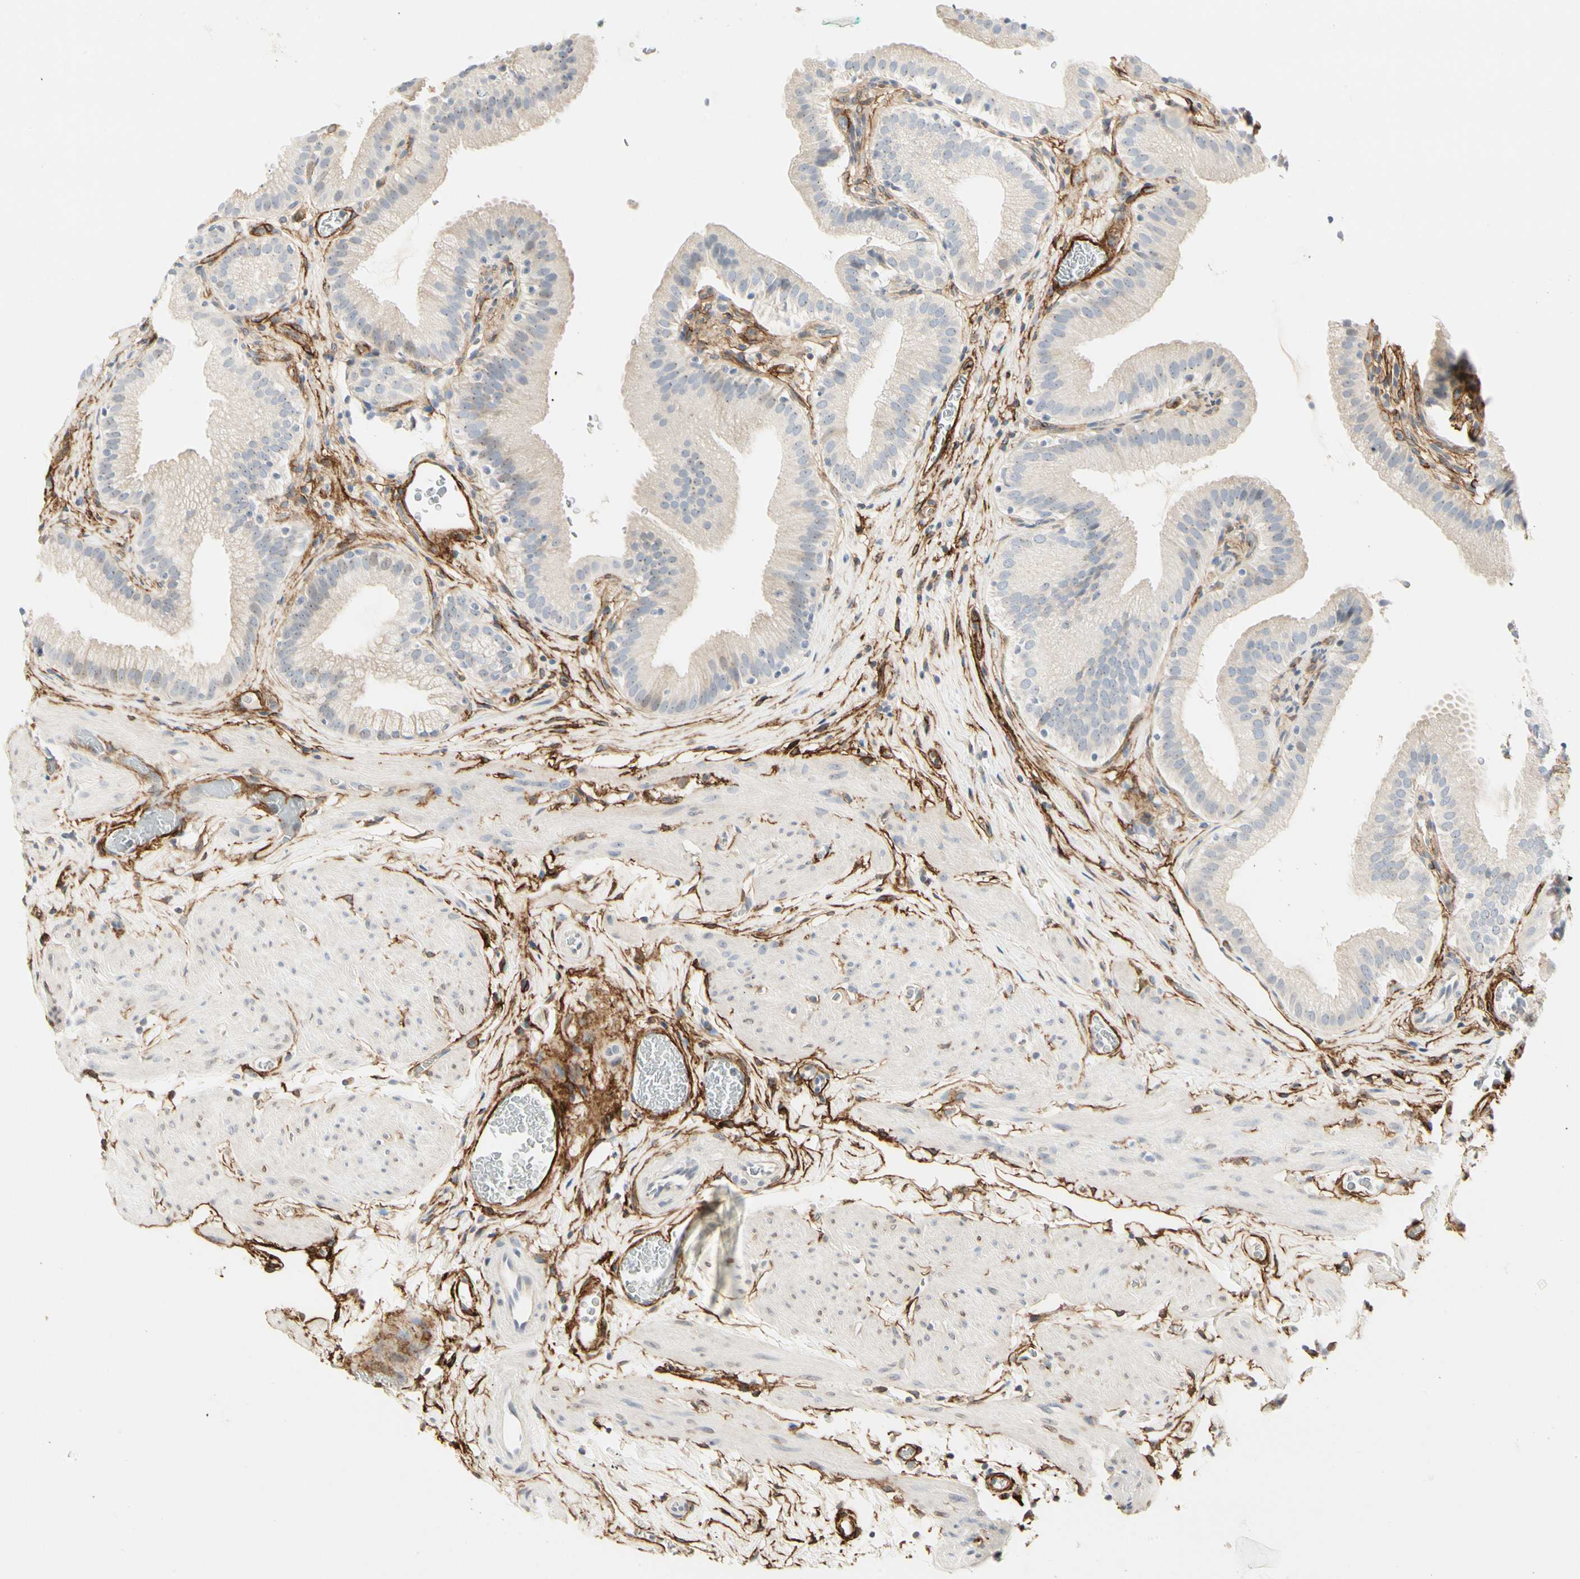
{"staining": {"intensity": "negative", "quantity": "none", "location": "none"}, "tissue": "gallbladder", "cell_type": "Glandular cells", "image_type": "normal", "snomed": [{"axis": "morphology", "description": "Normal tissue, NOS"}, {"axis": "topography", "description": "Gallbladder"}], "caption": "This is a photomicrograph of IHC staining of benign gallbladder, which shows no staining in glandular cells. (DAB (3,3'-diaminobenzidine) immunohistochemistry, high magnification).", "gene": "GGT5", "patient": {"sex": "male", "age": 54}}